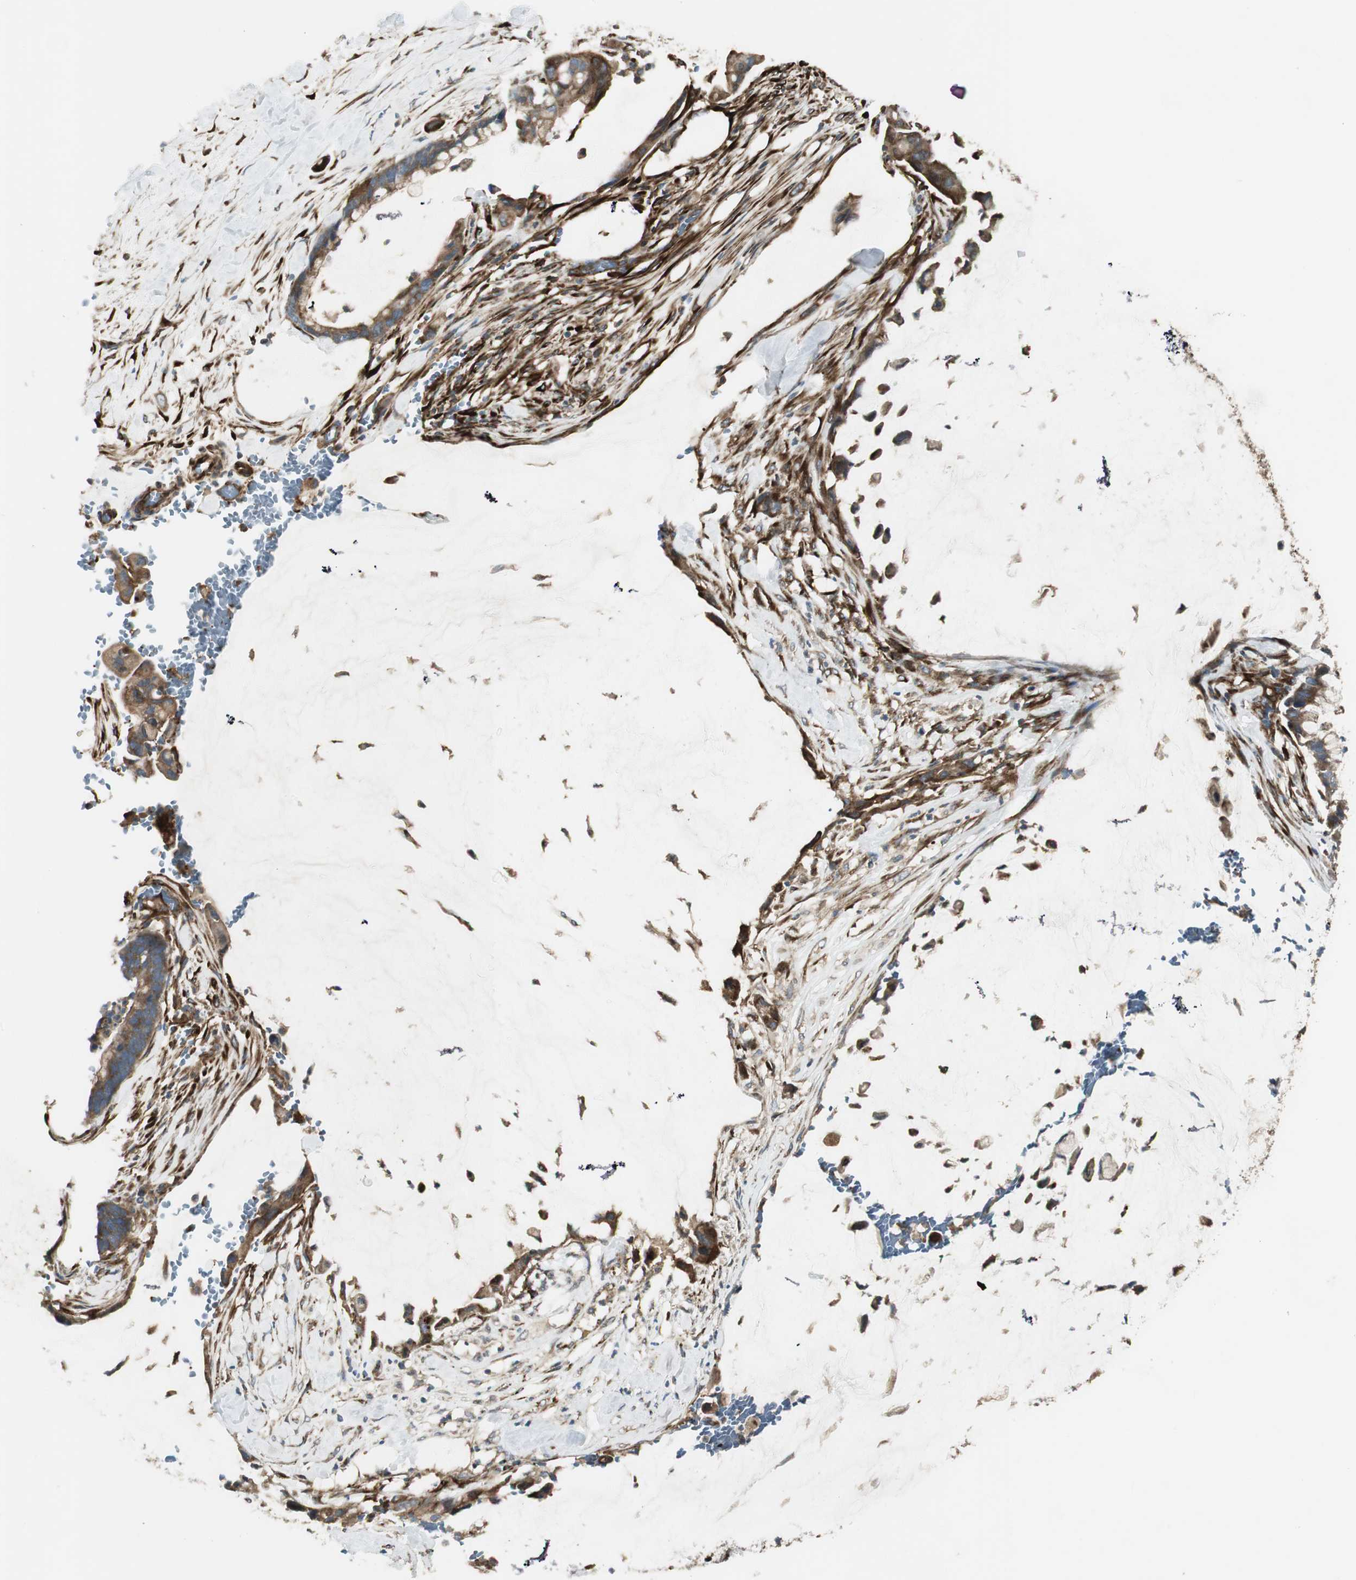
{"staining": {"intensity": "moderate", "quantity": ">75%", "location": "cytoplasmic/membranous"}, "tissue": "pancreatic cancer", "cell_type": "Tumor cells", "image_type": "cancer", "snomed": [{"axis": "morphology", "description": "Adenocarcinoma, NOS"}, {"axis": "topography", "description": "Pancreas"}], "caption": "Adenocarcinoma (pancreatic) stained for a protein (brown) displays moderate cytoplasmic/membranous positive positivity in about >75% of tumor cells.", "gene": "PRKG1", "patient": {"sex": "male", "age": 41}}